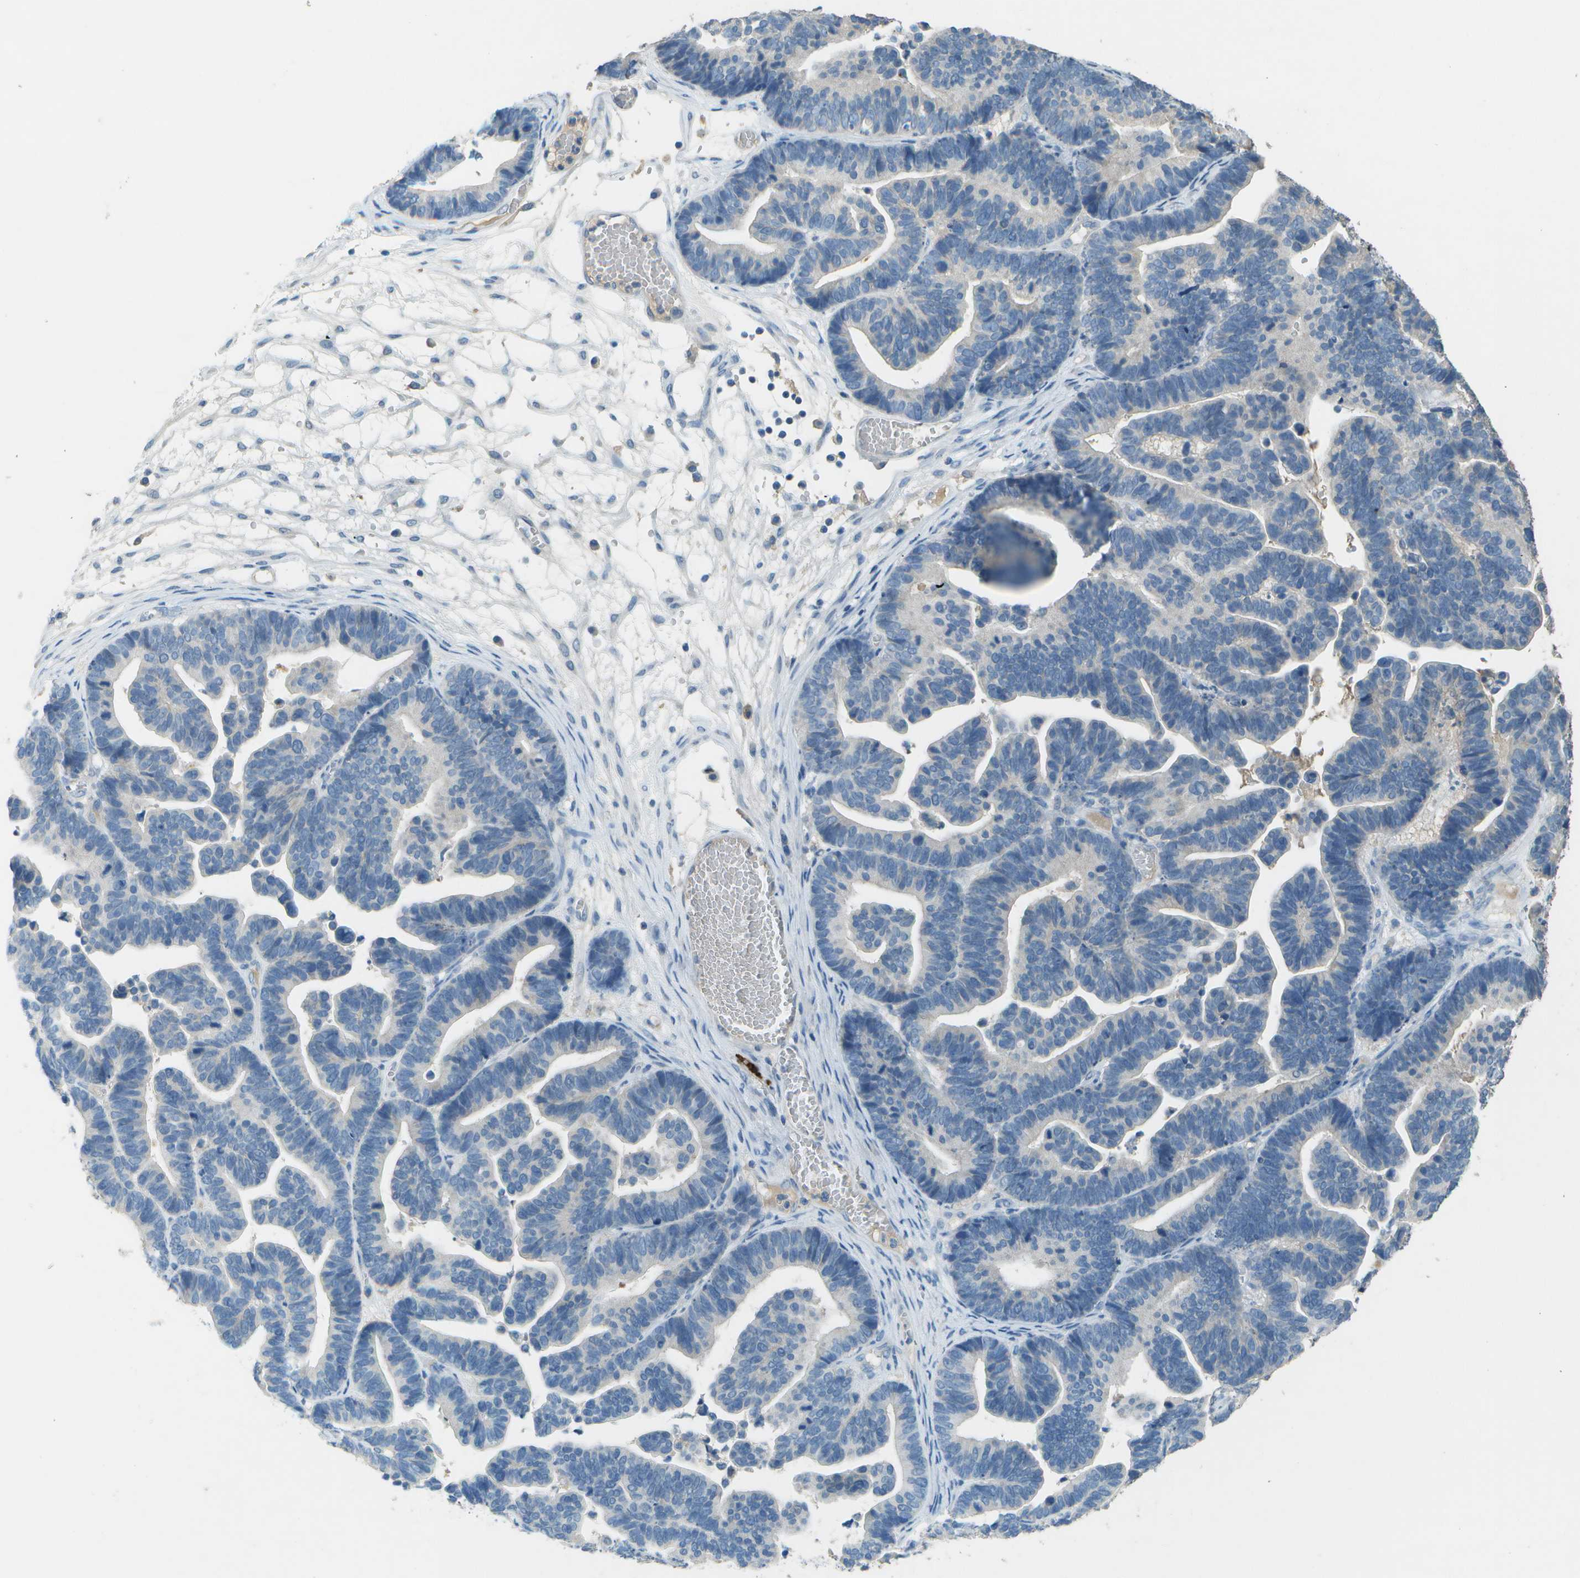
{"staining": {"intensity": "negative", "quantity": "none", "location": "none"}, "tissue": "ovarian cancer", "cell_type": "Tumor cells", "image_type": "cancer", "snomed": [{"axis": "morphology", "description": "Cystadenocarcinoma, serous, NOS"}, {"axis": "topography", "description": "Ovary"}], "caption": "This is a histopathology image of immunohistochemistry (IHC) staining of ovarian cancer (serous cystadenocarcinoma), which shows no expression in tumor cells.", "gene": "LGI2", "patient": {"sex": "female", "age": 56}}